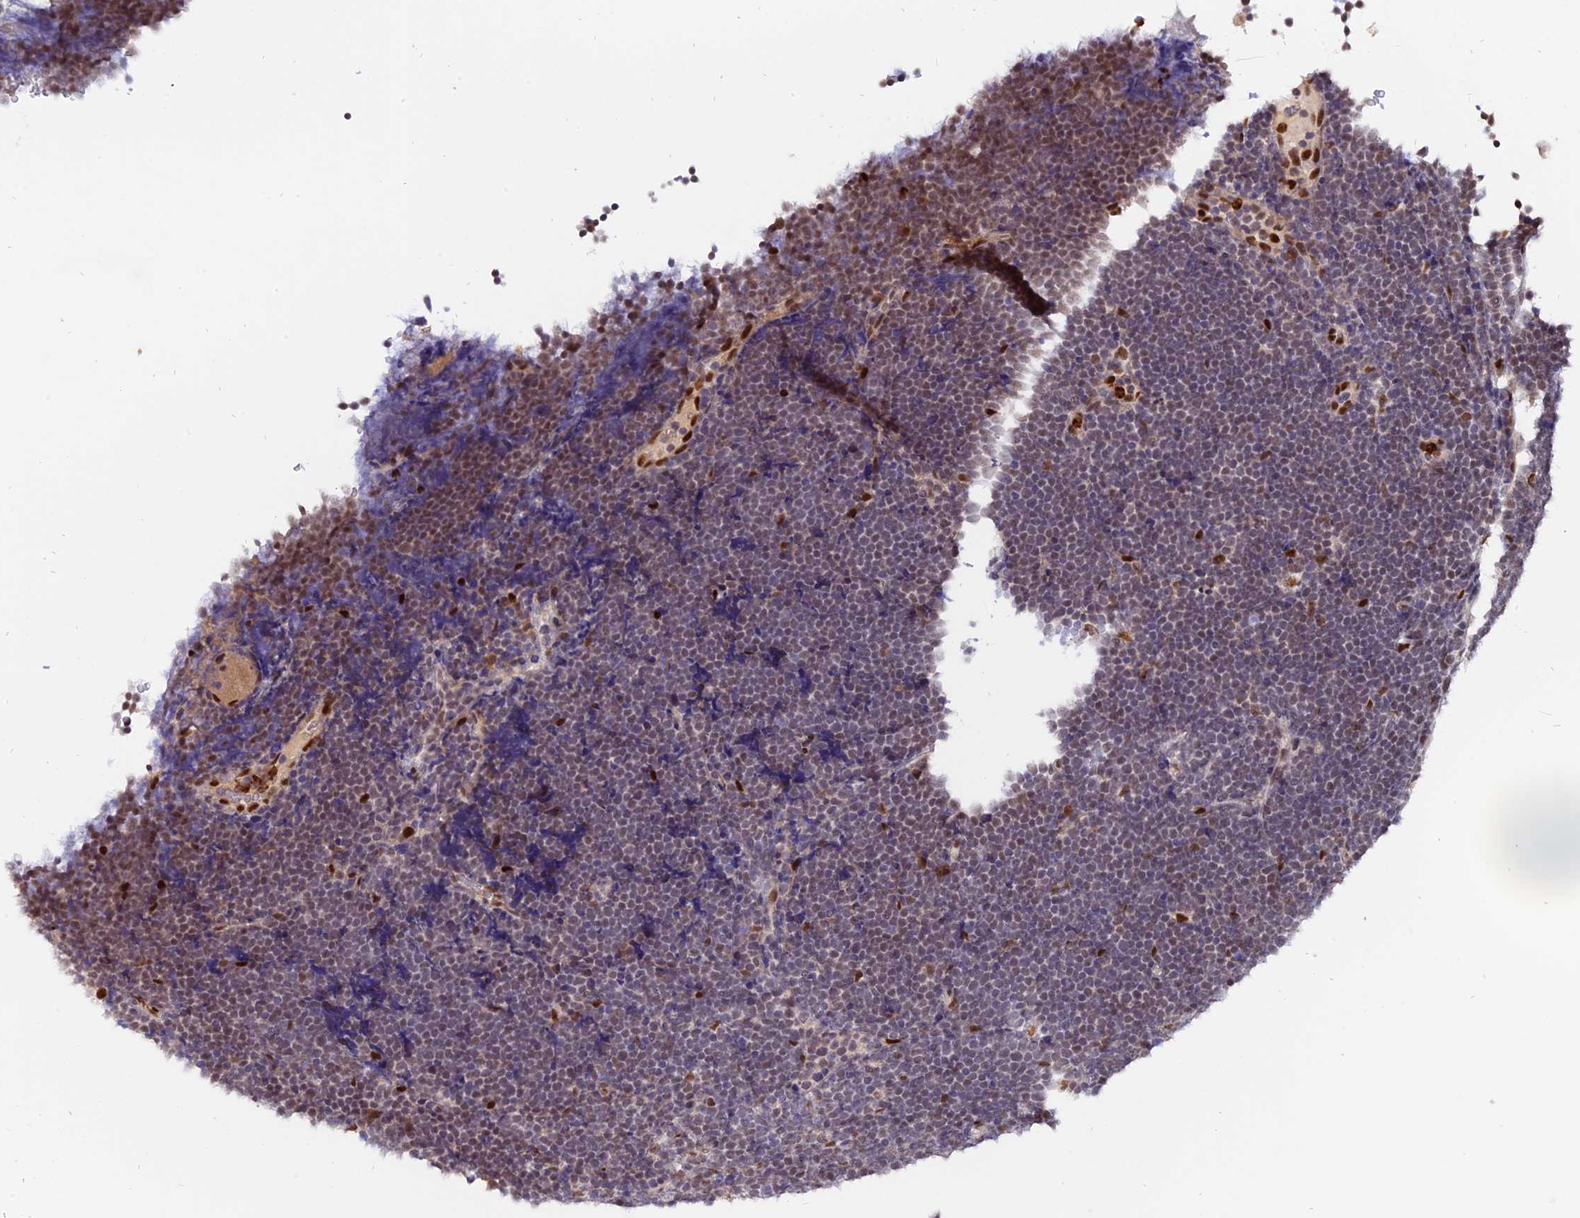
{"staining": {"intensity": "weak", "quantity": "<25%", "location": "nuclear"}, "tissue": "lymphoma", "cell_type": "Tumor cells", "image_type": "cancer", "snomed": [{"axis": "morphology", "description": "Malignant lymphoma, non-Hodgkin's type, High grade"}, {"axis": "topography", "description": "Lymph node"}], "caption": "Immunohistochemistry (IHC) histopathology image of human lymphoma stained for a protein (brown), which displays no staining in tumor cells.", "gene": "FAM118B", "patient": {"sex": "male", "age": 13}}